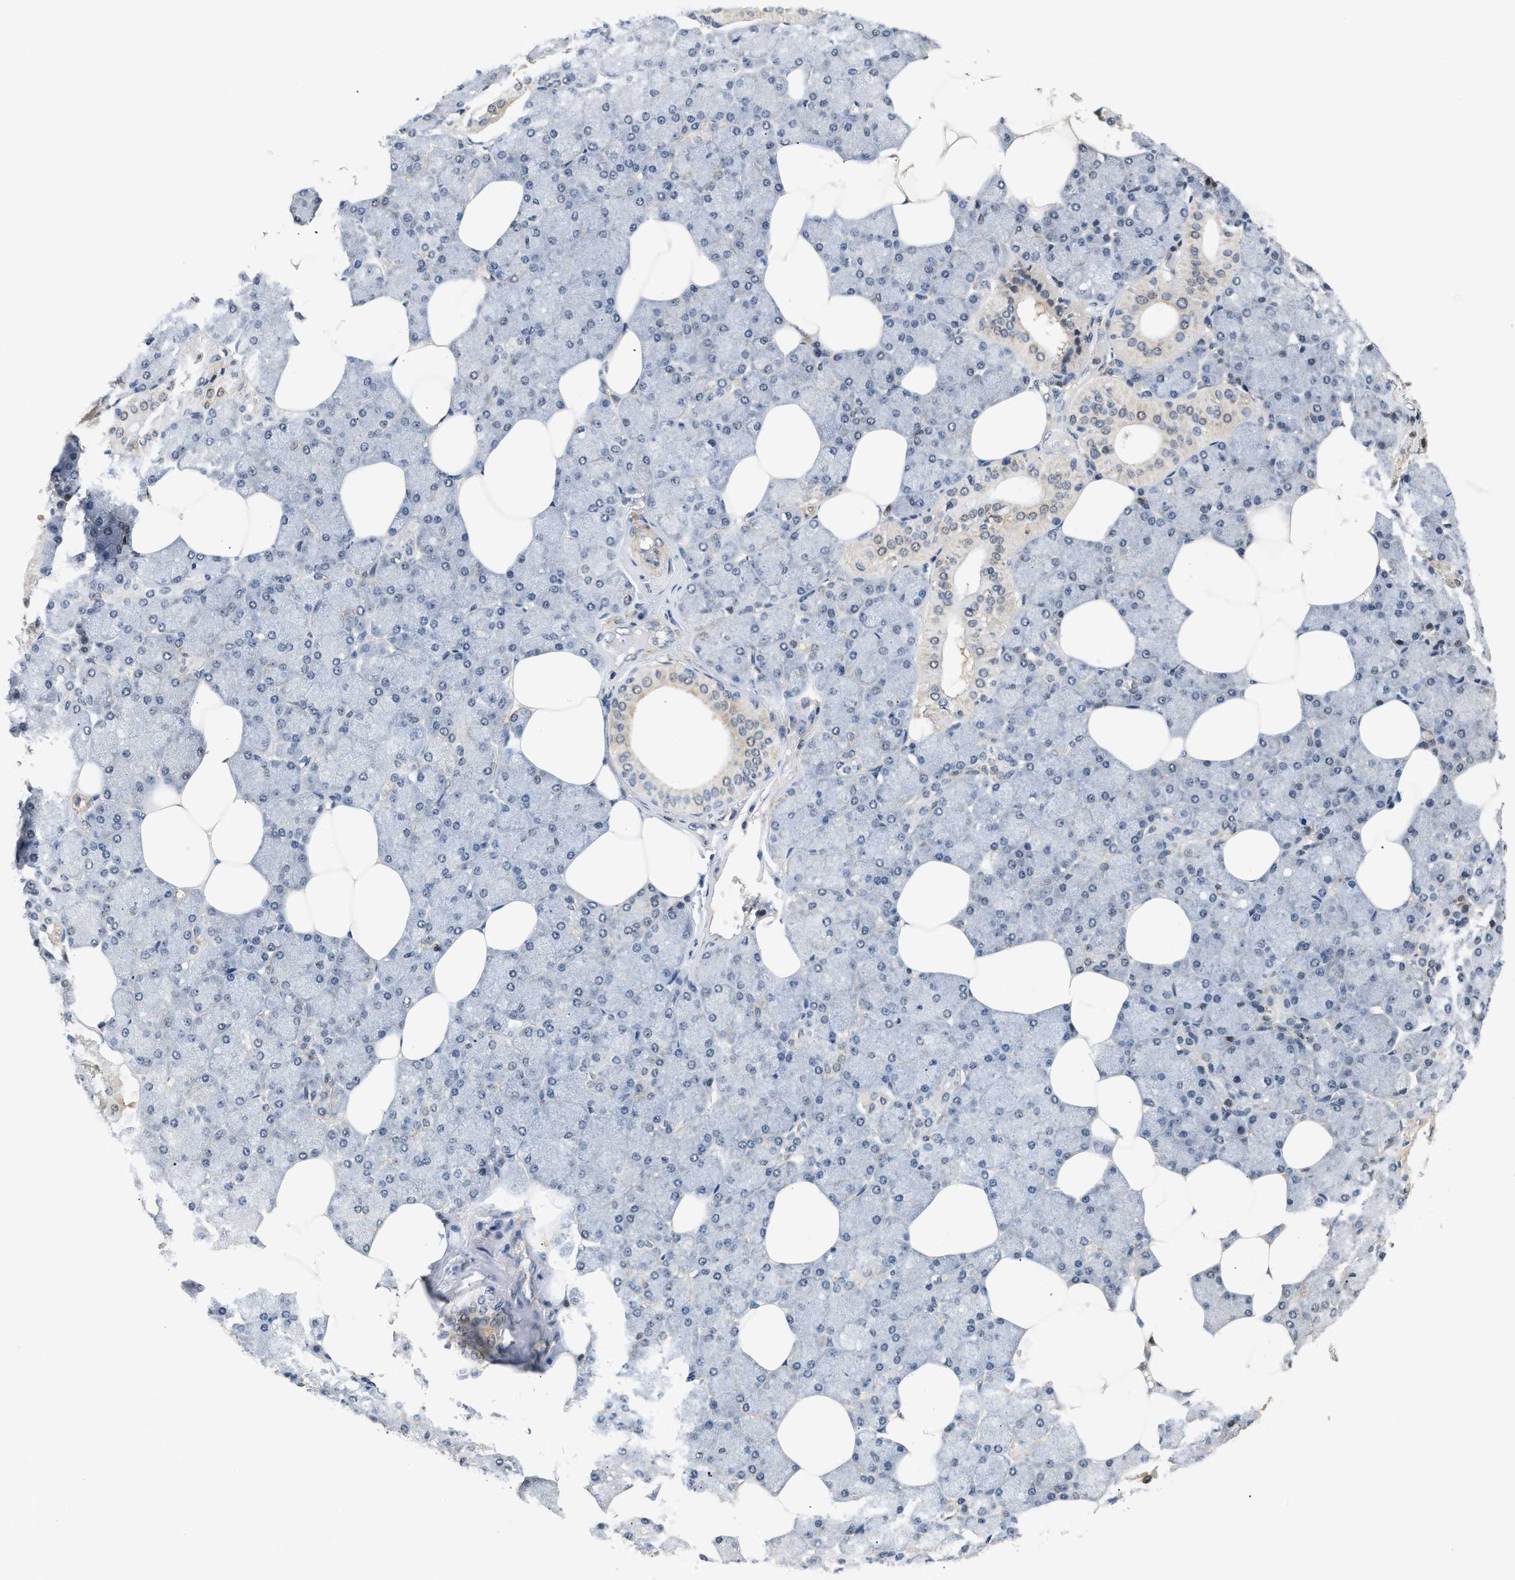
{"staining": {"intensity": "weak", "quantity": "25%-75%", "location": "cytoplasmic/membranous"}, "tissue": "salivary gland", "cell_type": "Glandular cells", "image_type": "normal", "snomed": [{"axis": "morphology", "description": "Normal tissue, NOS"}, {"axis": "topography", "description": "Salivary gland"}], "caption": "Weak cytoplasmic/membranous staining for a protein is seen in approximately 25%-75% of glandular cells of benign salivary gland using IHC.", "gene": "LARP6", "patient": {"sex": "male", "age": 62}}